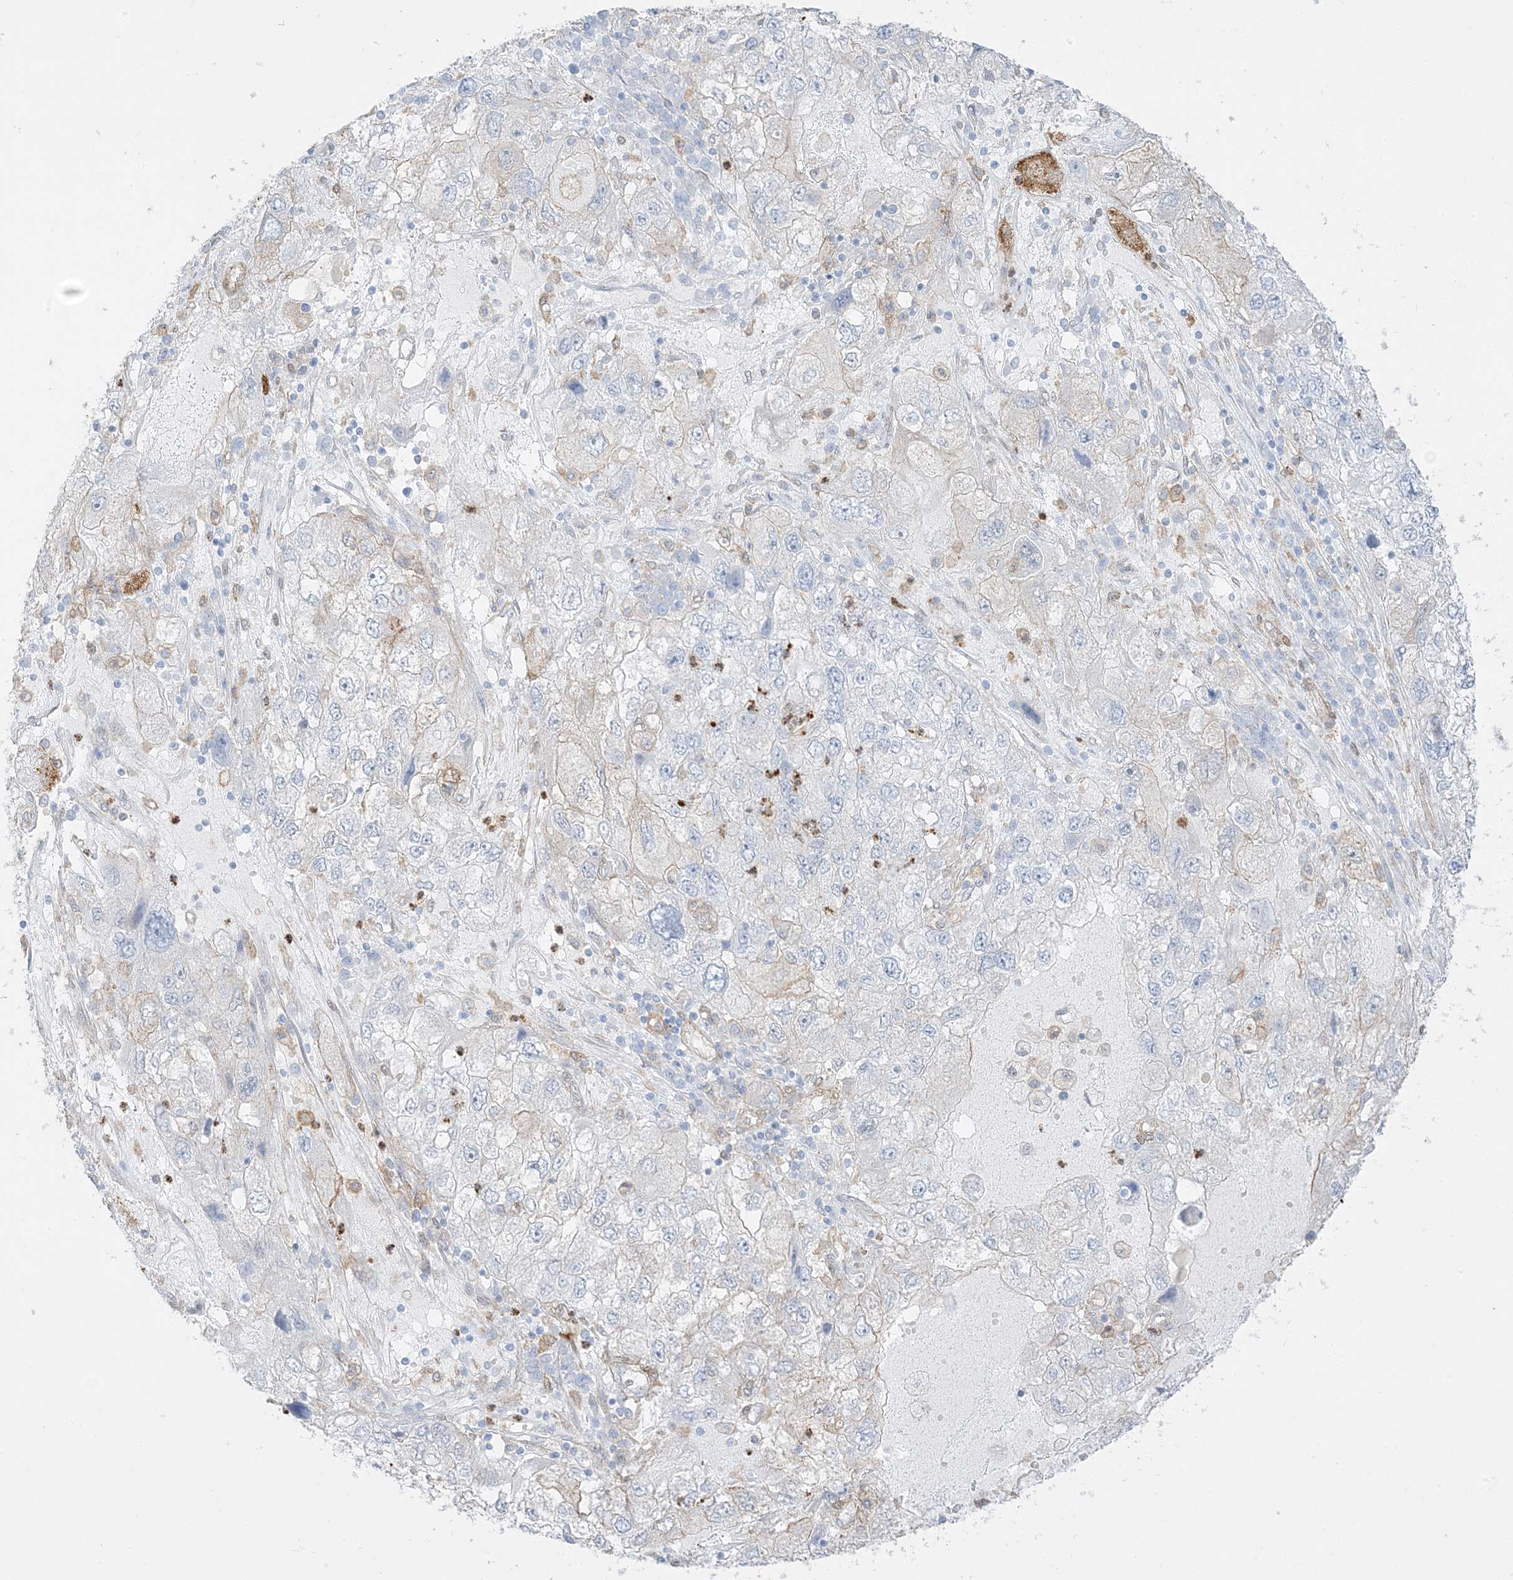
{"staining": {"intensity": "weak", "quantity": "<25%", "location": "cytoplasmic/membranous"}, "tissue": "endometrial cancer", "cell_type": "Tumor cells", "image_type": "cancer", "snomed": [{"axis": "morphology", "description": "Adenocarcinoma, NOS"}, {"axis": "topography", "description": "Endometrium"}], "caption": "Tumor cells show no significant staining in adenocarcinoma (endometrial).", "gene": "GSN", "patient": {"sex": "female", "age": 49}}